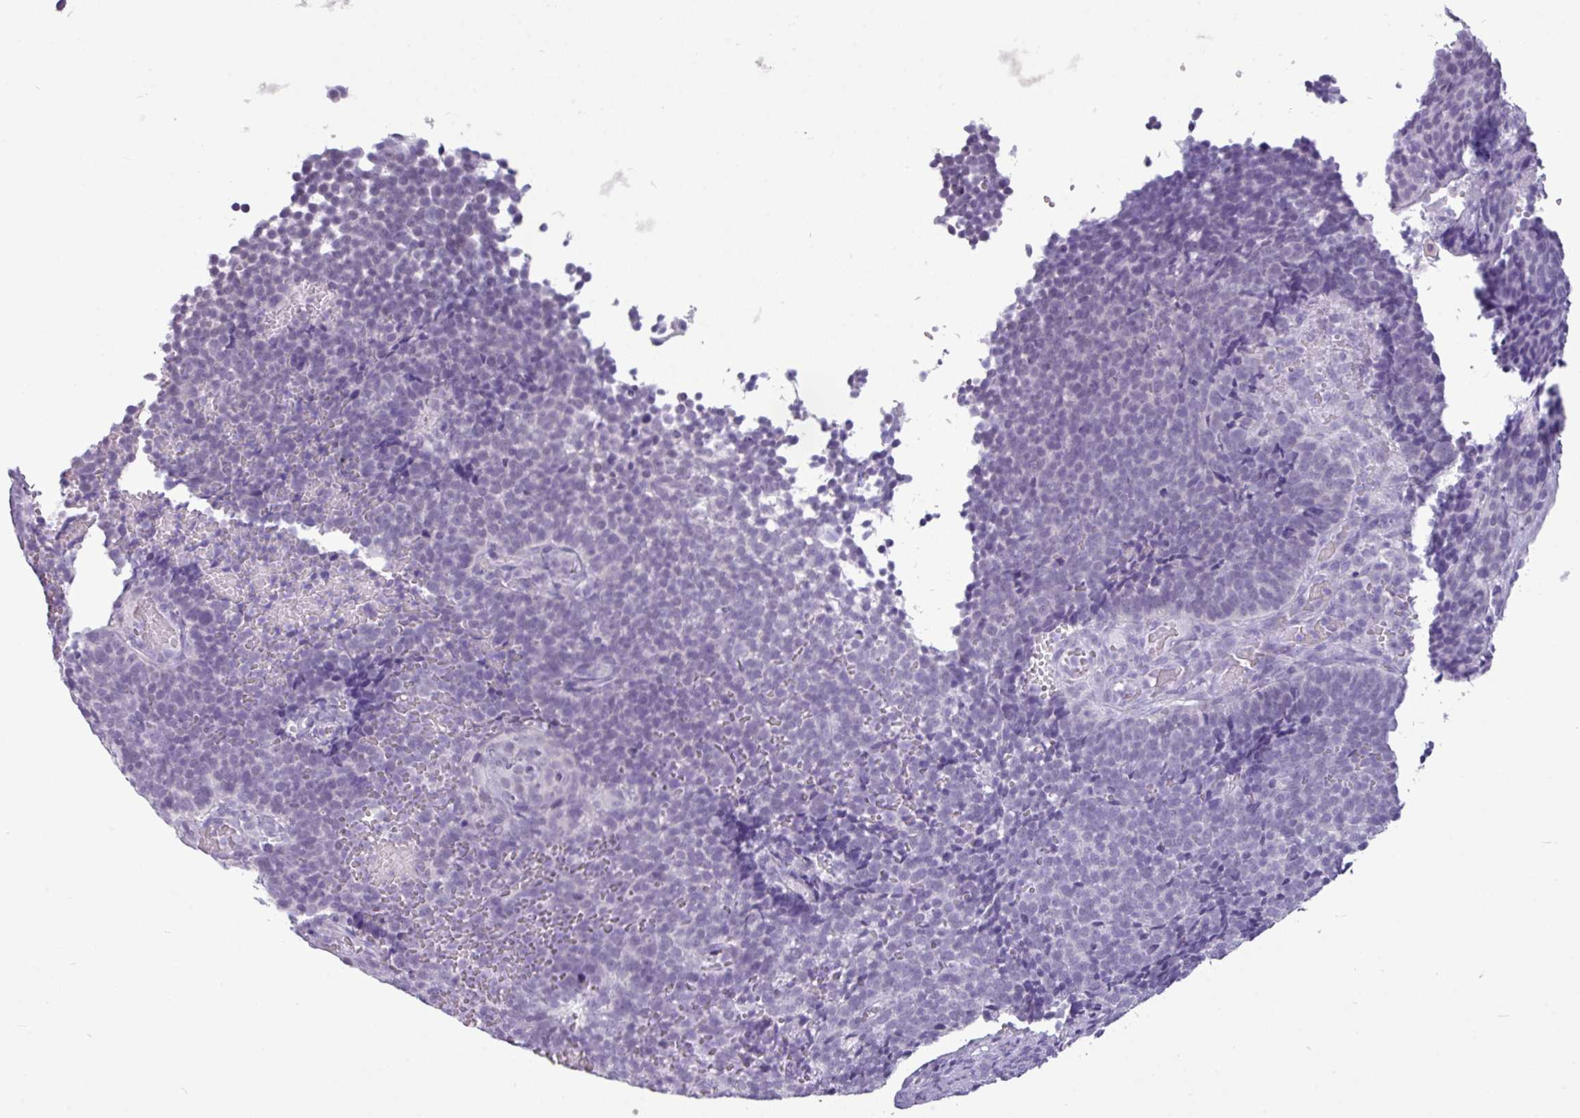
{"staining": {"intensity": "negative", "quantity": "none", "location": "none"}, "tissue": "cervical cancer", "cell_type": "Tumor cells", "image_type": "cancer", "snomed": [{"axis": "morphology", "description": "Normal tissue, NOS"}, {"axis": "morphology", "description": "Squamous cell carcinoma, NOS"}, {"axis": "topography", "description": "Cervix"}], "caption": "High magnification brightfield microscopy of cervical cancer stained with DAB (3,3'-diaminobenzidine) (brown) and counterstained with hematoxylin (blue): tumor cells show no significant positivity.", "gene": "AMY2A", "patient": {"sex": "female", "age": 39}}